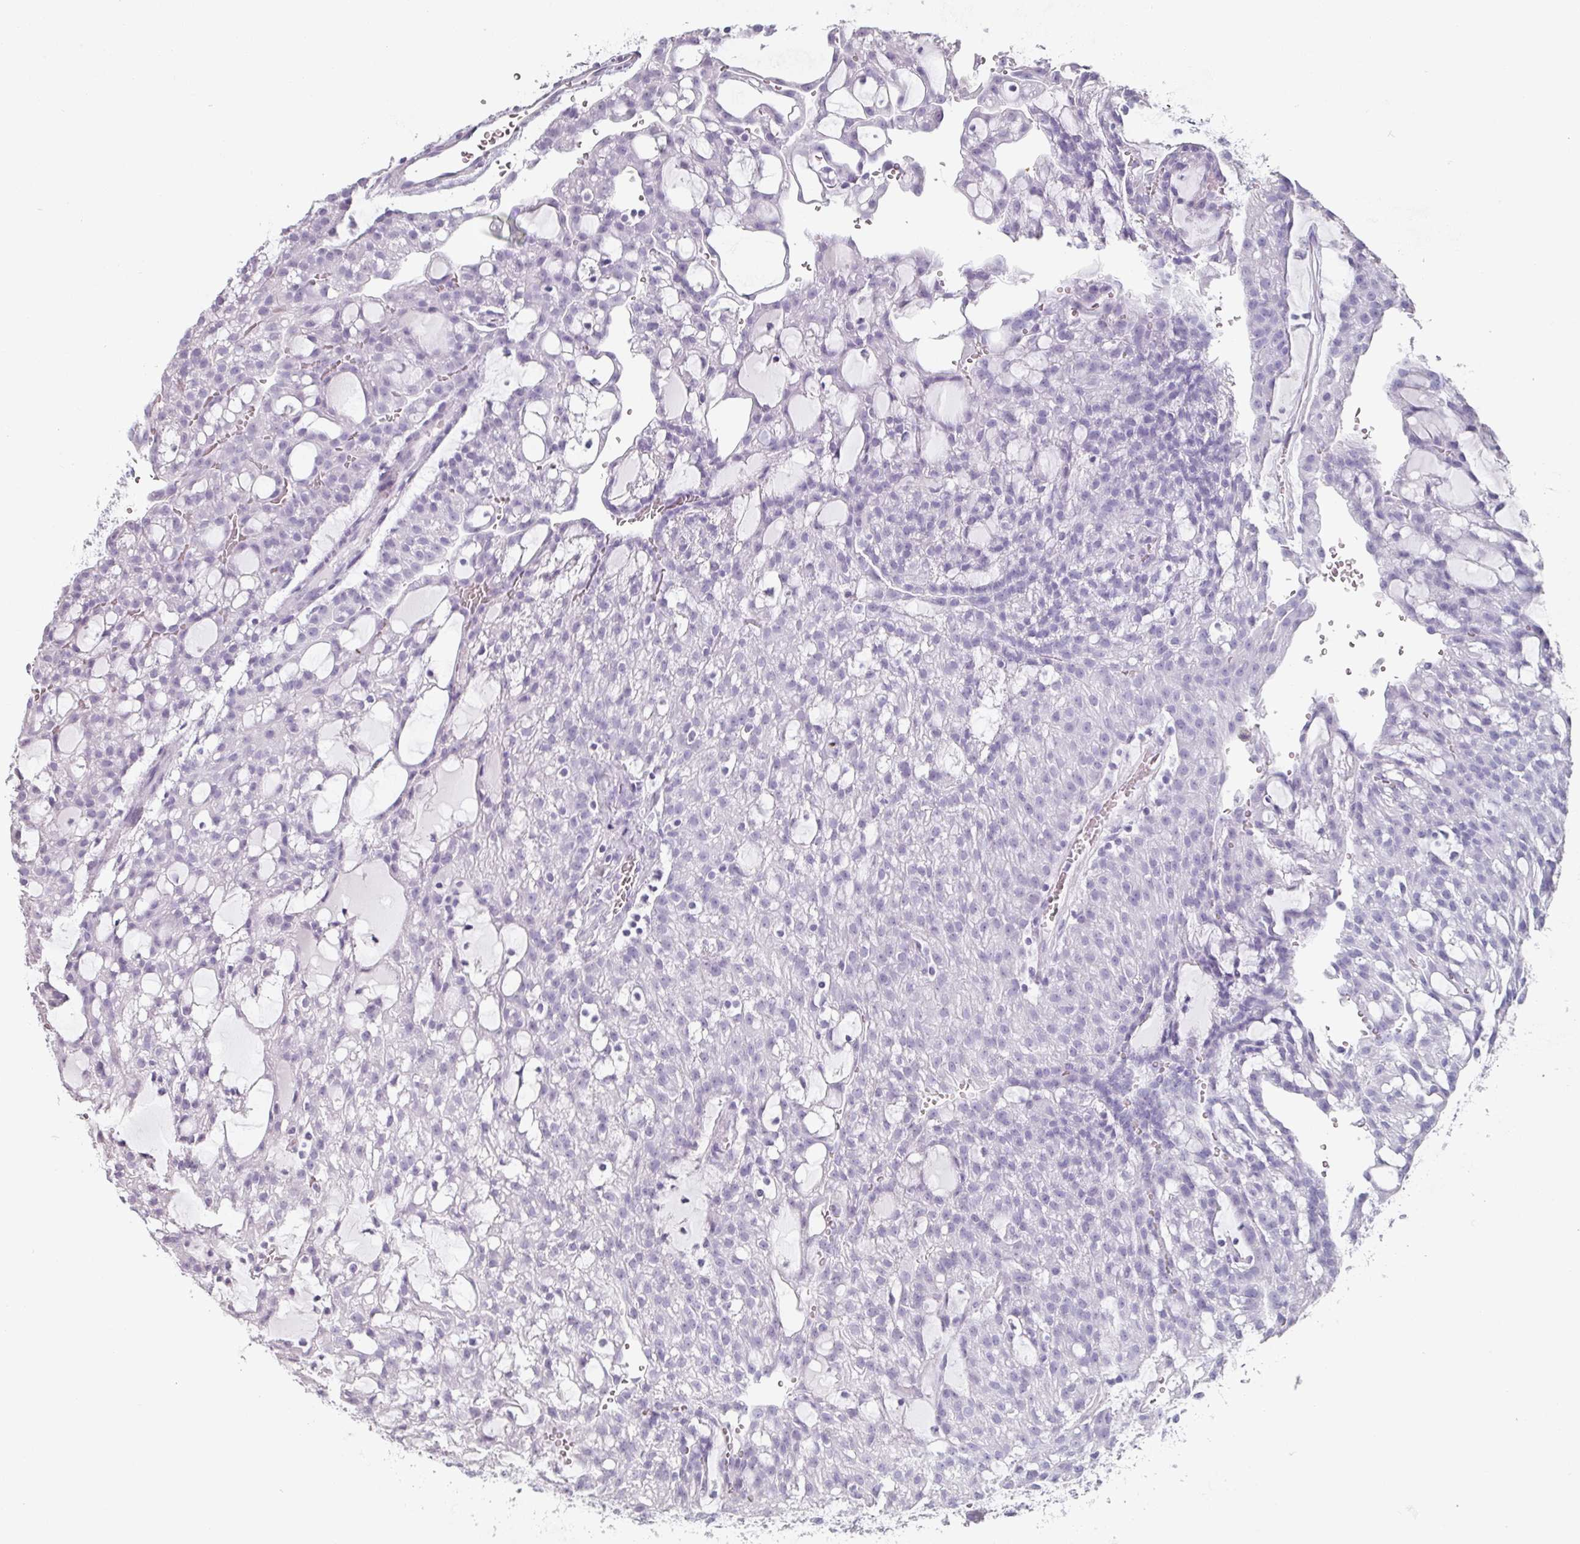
{"staining": {"intensity": "negative", "quantity": "none", "location": "none"}, "tissue": "renal cancer", "cell_type": "Tumor cells", "image_type": "cancer", "snomed": [{"axis": "morphology", "description": "Adenocarcinoma, NOS"}, {"axis": "topography", "description": "Kidney"}], "caption": "IHC histopathology image of neoplastic tissue: renal cancer (adenocarcinoma) stained with DAB (3,3'-diaminobenzidine) exhibits no significant protein expression in tumor cells.", "gene": "CEP78", "patient": {"sex": "male", "age": 63}}